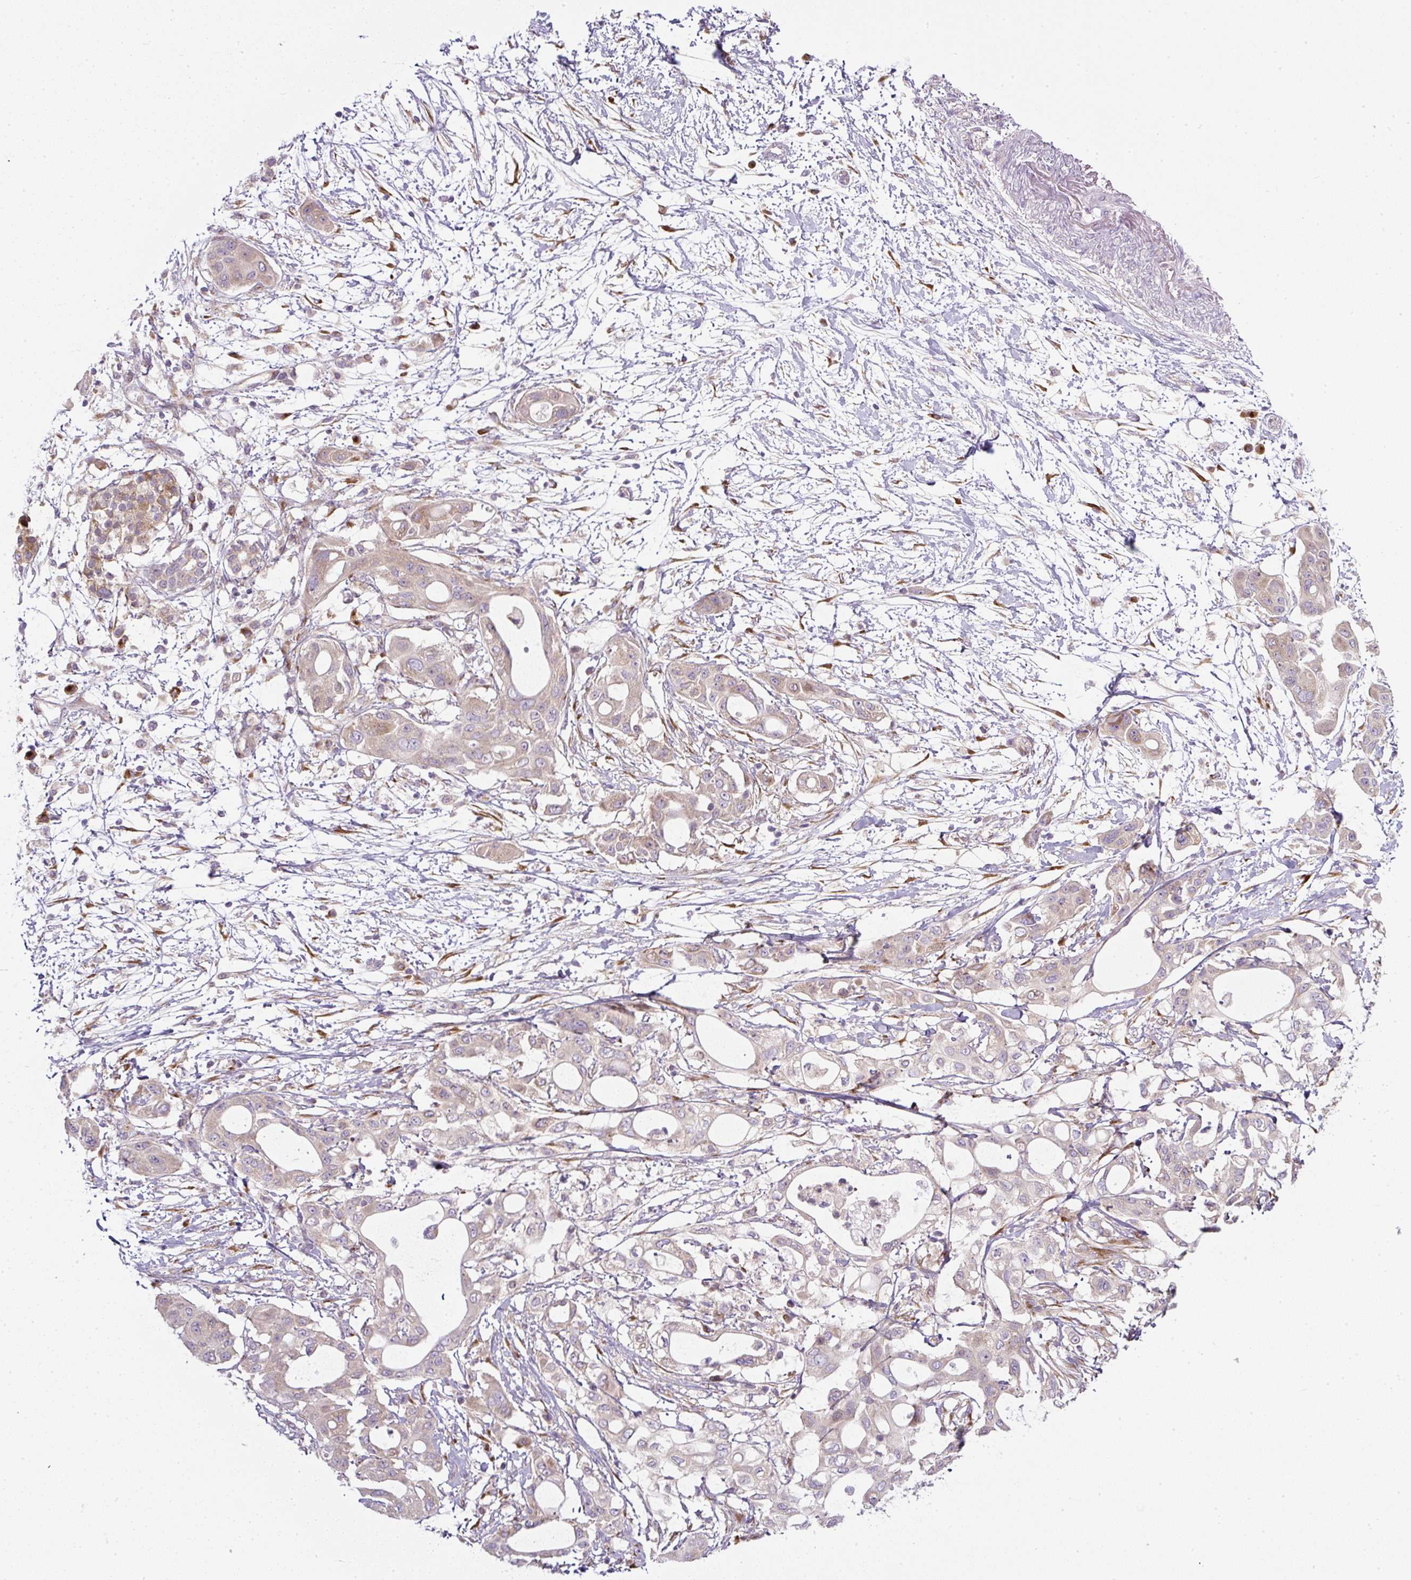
{"staining": {"intensity": "weak", "quantity": "25%-75%", "location": "cytoplasmic/membranous"}, "tissue": "pancreatic cancer", "cell_type": "Tumor cells", "image_type": "cancer", "snomed": [{"axis": "morphology", "description": "Adenocarcinoma, NOS"}, {"axis": "topography", "description": "Pancreas"}], "caption": "IHC staining of pancreatic cancer (adenocarcinoma), which displays low levels of weak cytoplasmic/membranous positivity in about 25%-75% of tumor cells indicating weak cytoplasmic/membranous protein expression. The staining was performed using DAB (brown) for protein detection and nuclei were counterstained in hematoxylin (blue).", "gene": "MLX", "patient": {"sex": "male", "age": 68}}